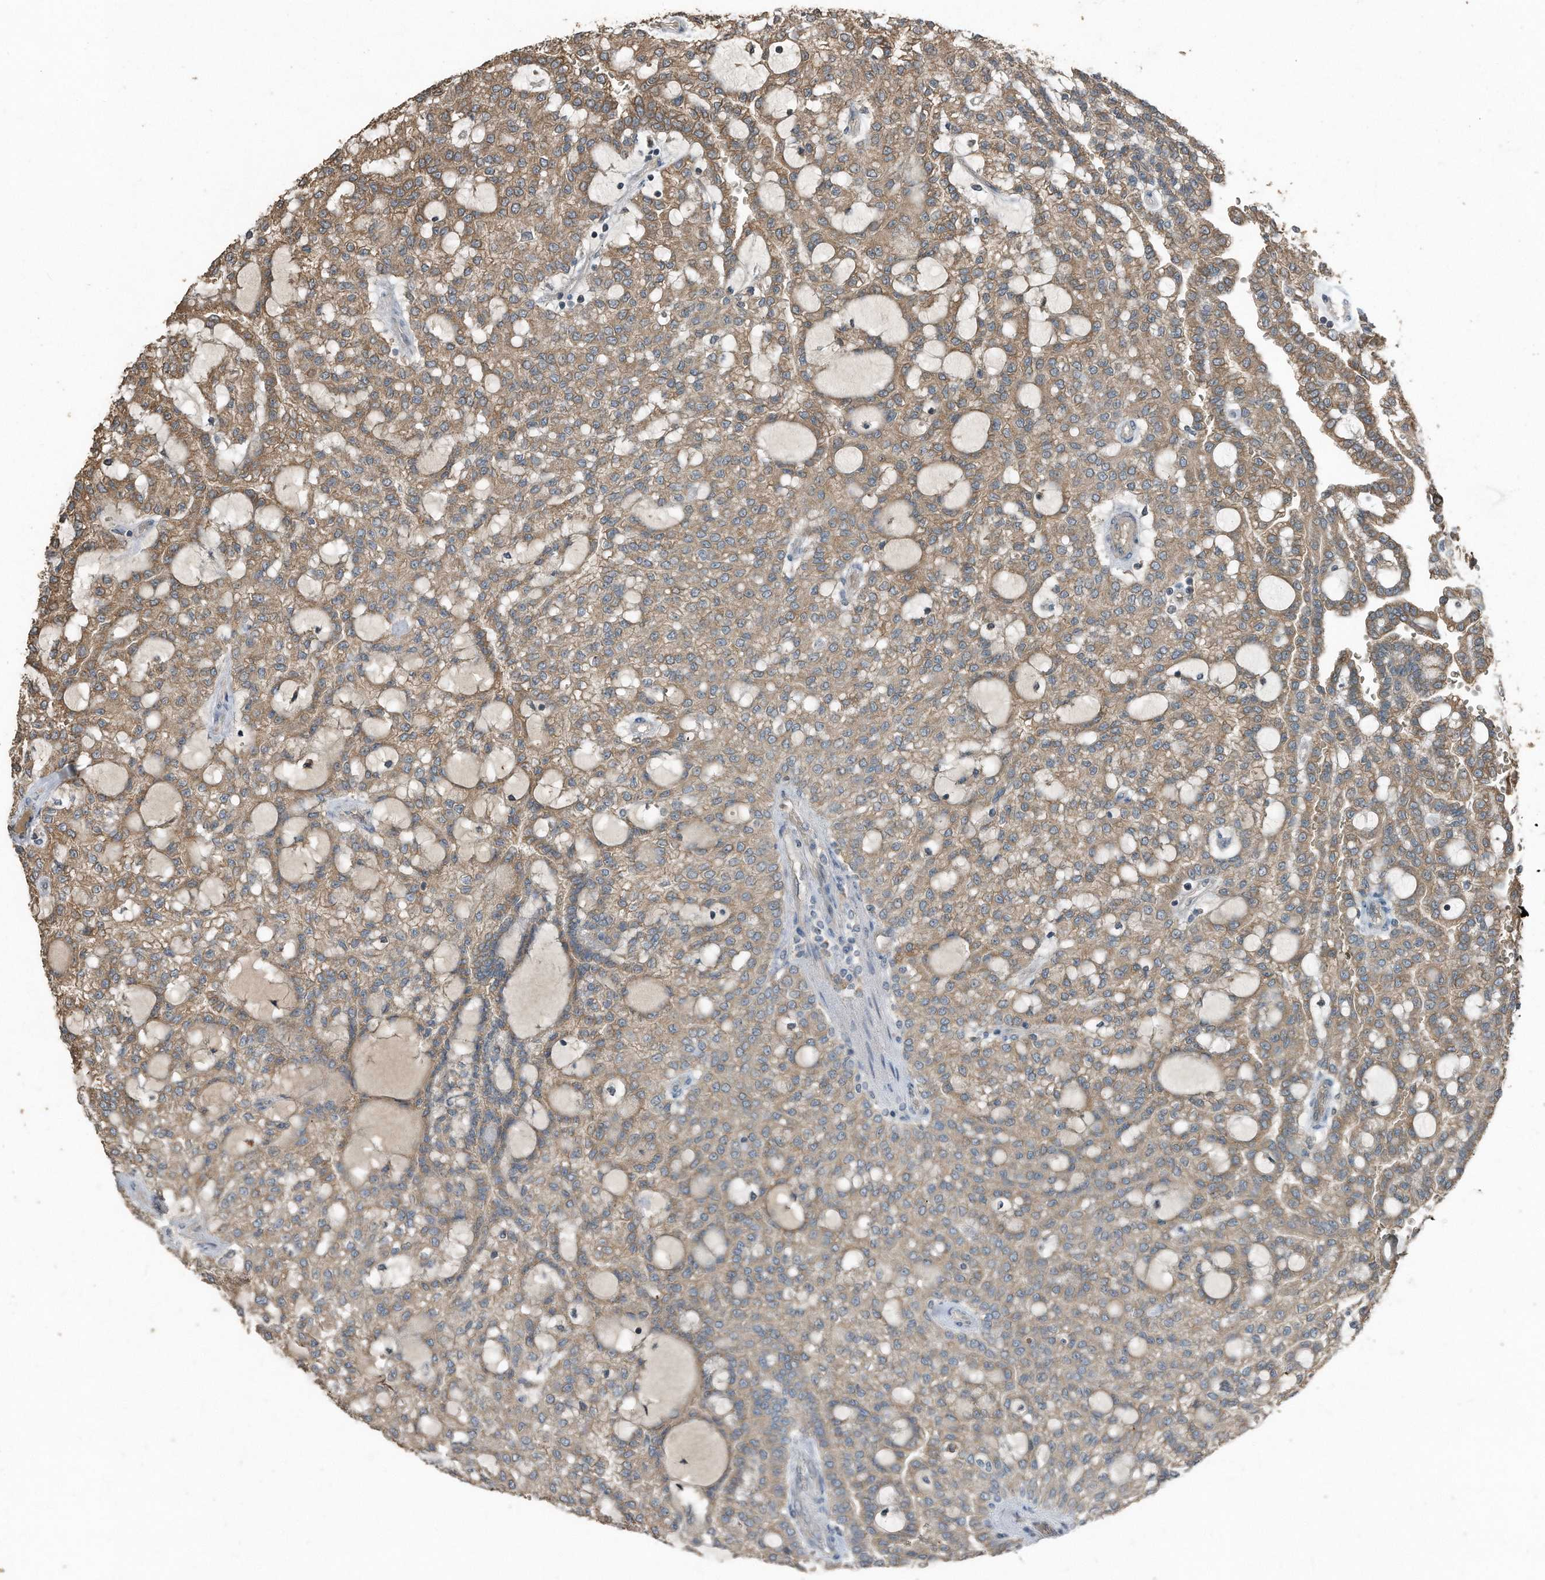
{"staining": {"intensity": "moderate", "quantity": ">75%", "location": "cytoplasmic/membranous"}, "tissue": "renal cancer", "cell_type": "Tumor cells", "image_type": "cancer", "snomed": [{"axis": "morphology", "description": "Adenocarcinoma, NOS"}, {"axis": "topography", "description": "Kidney"}], "caption": "IHC staining of renal cancer, which shows medium levels of moderate cytoplasmic/membranous expression in about >75% of tumor cells indicating moderate cytoplasmic/membranous protein positivity. The staining was performed using DAB (brown) for protein detection and nuclei were counterstained in hematoxylin (blue).", "gene": "C9", "patient": {"sex": "male", "age": 63}}